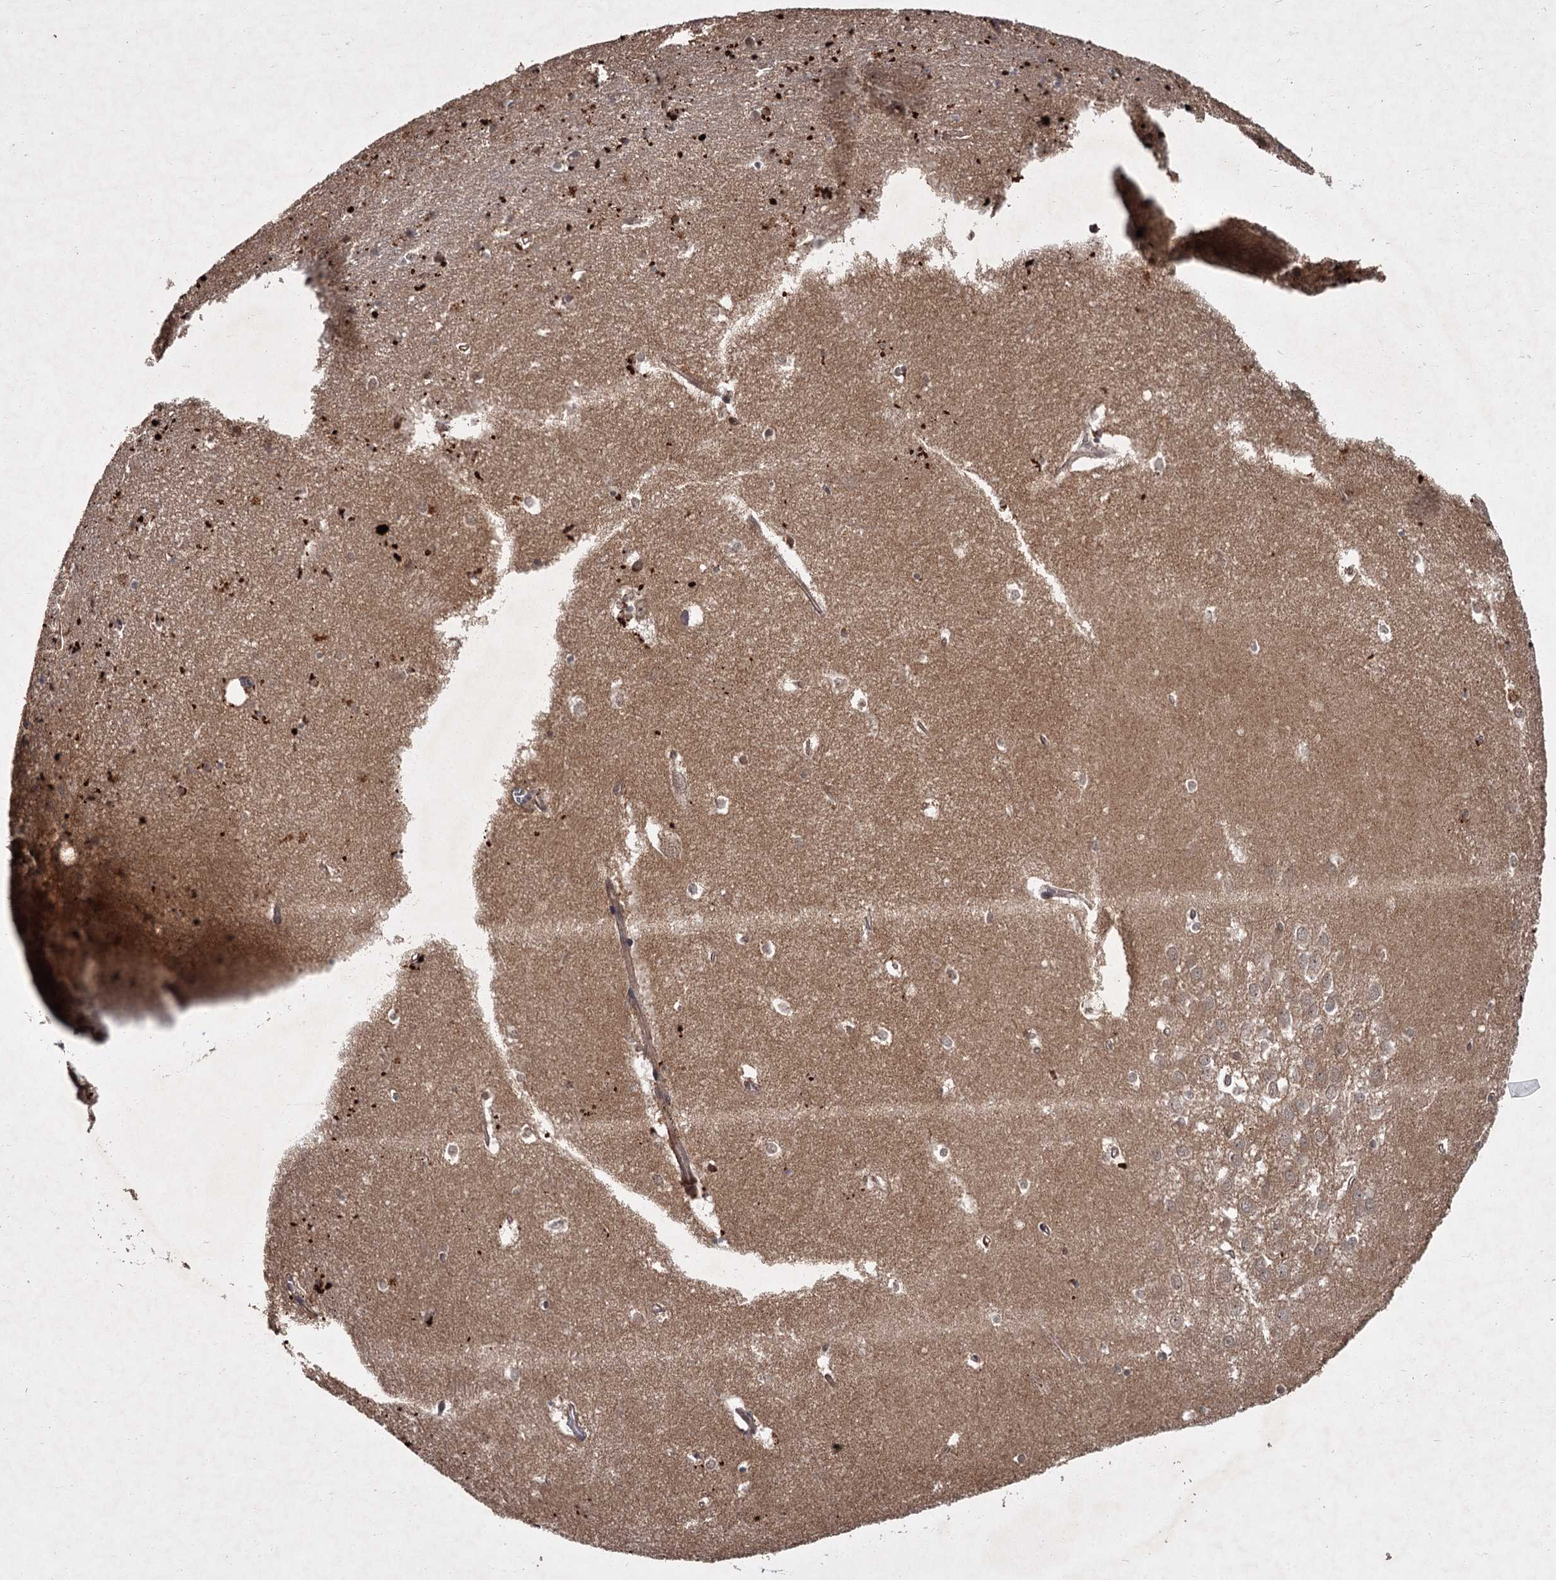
{"staining": {"intensity": "weak", "quantity": "<25%", "location": "cytoplasmic/membranous"}, "tissue": "hippocampus", "cell_type": "Glial cells", "image_type": "normal", "snomed": [{"axis": "morphology", "description": "Normal tissue, NOS"}, {"axis": "topography", "description": "Hippocampus"}], "caption": "Protein analysis of normal hippocampus displays no significant positivity in glial cells.", "gene": "TBC1D23", "patient": {"sex": "female", "age": 64}}